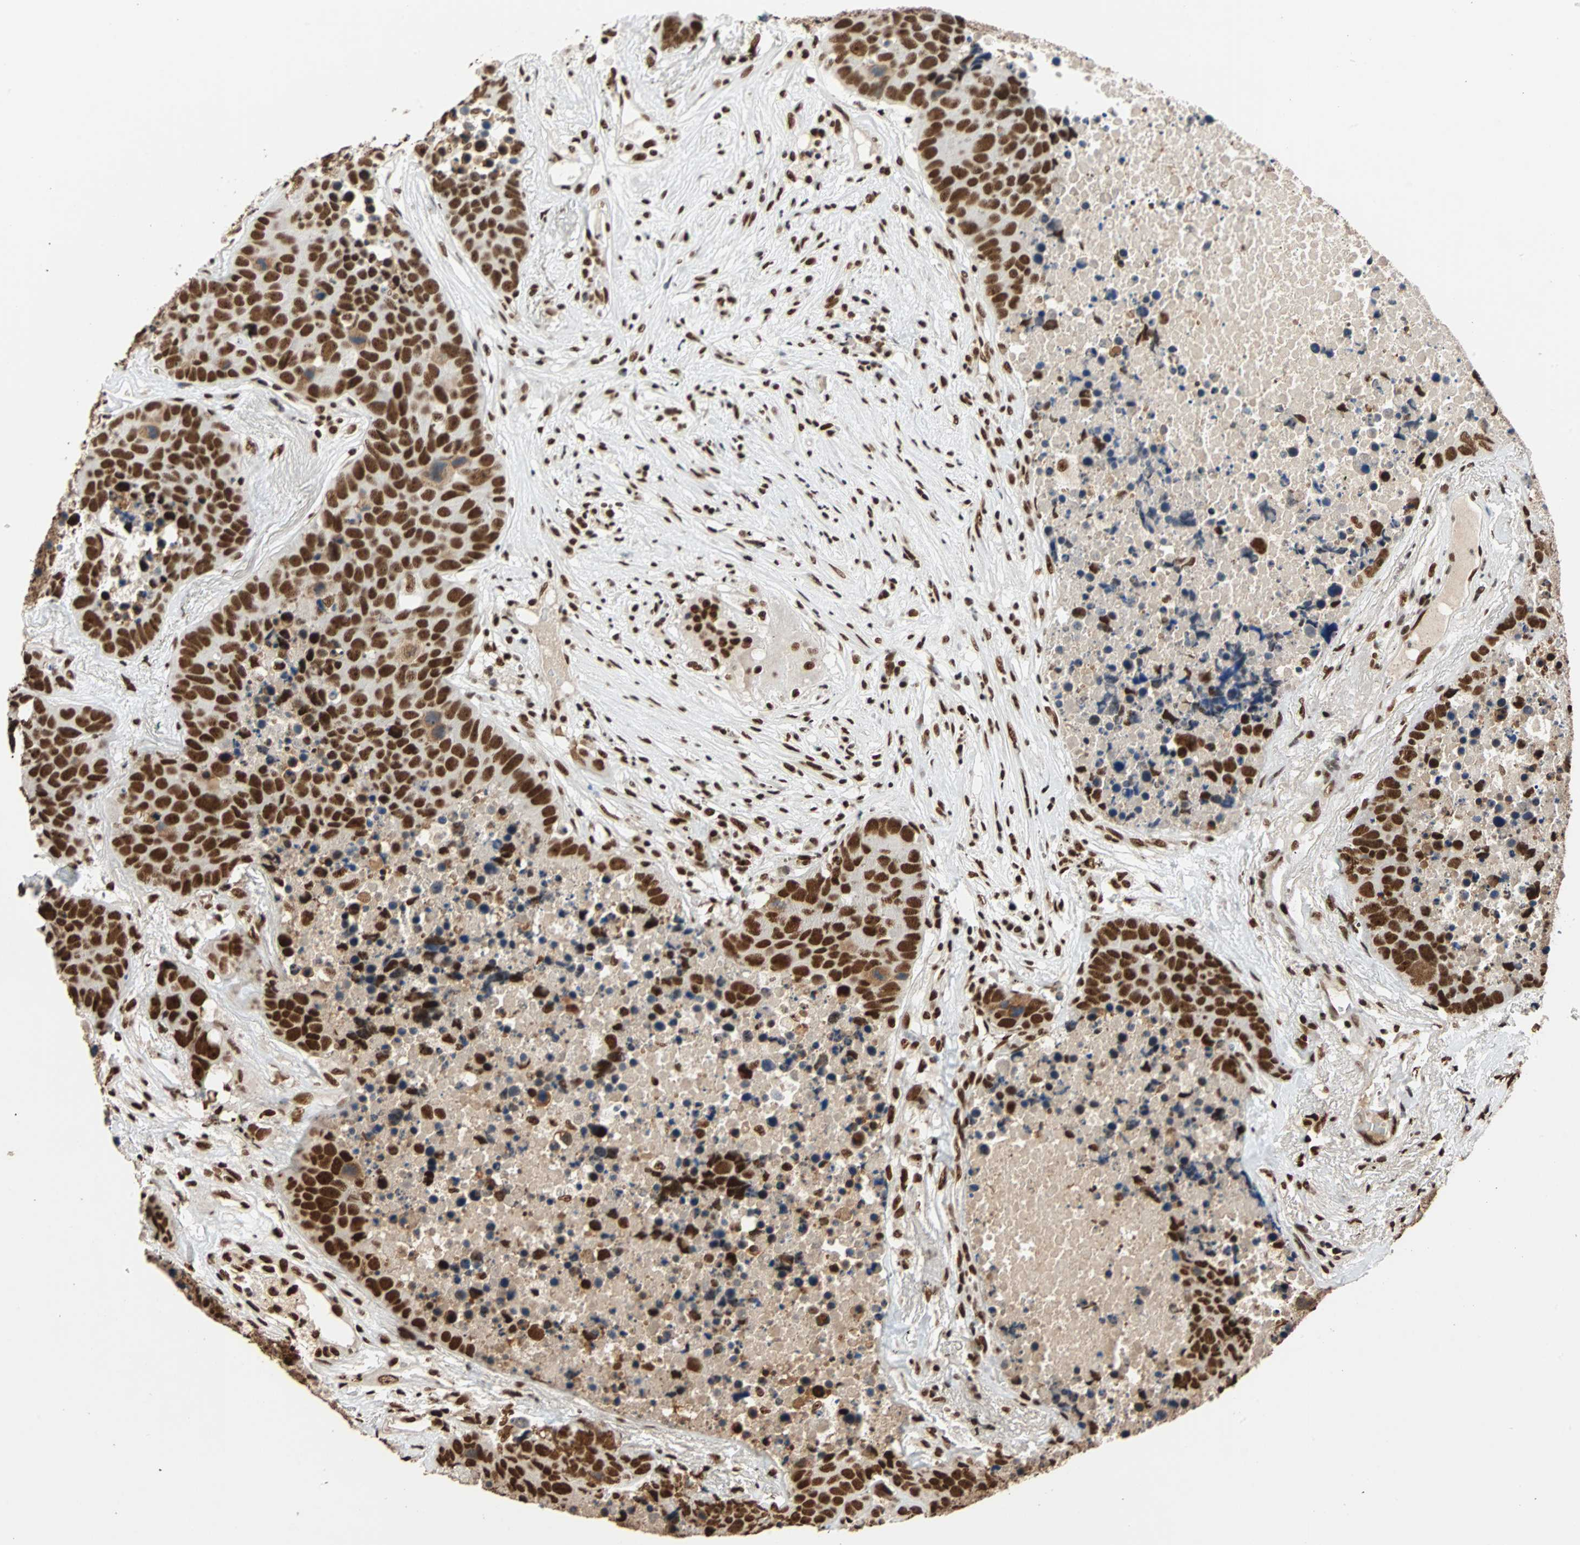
{"staining": {"intensity": "strong", "quantity": ">75%", "location": "nuclear"}, "tissue": "carcinoid", "cell_type": "Tumor cells", "image_type": "cancer", "snomed": [{"axis": "morphology", "description": "Carcinoid, malignant, NOS"}, {"axis": "topography", "description": "Lung"}], "caption": "Human carcinoid (malignant) stained with a brown dye shows strong nuclear positive positivity in about >75% of tumor cells.", "gene": "ILF2", "patient": {"sex": "male", "age": 60}}